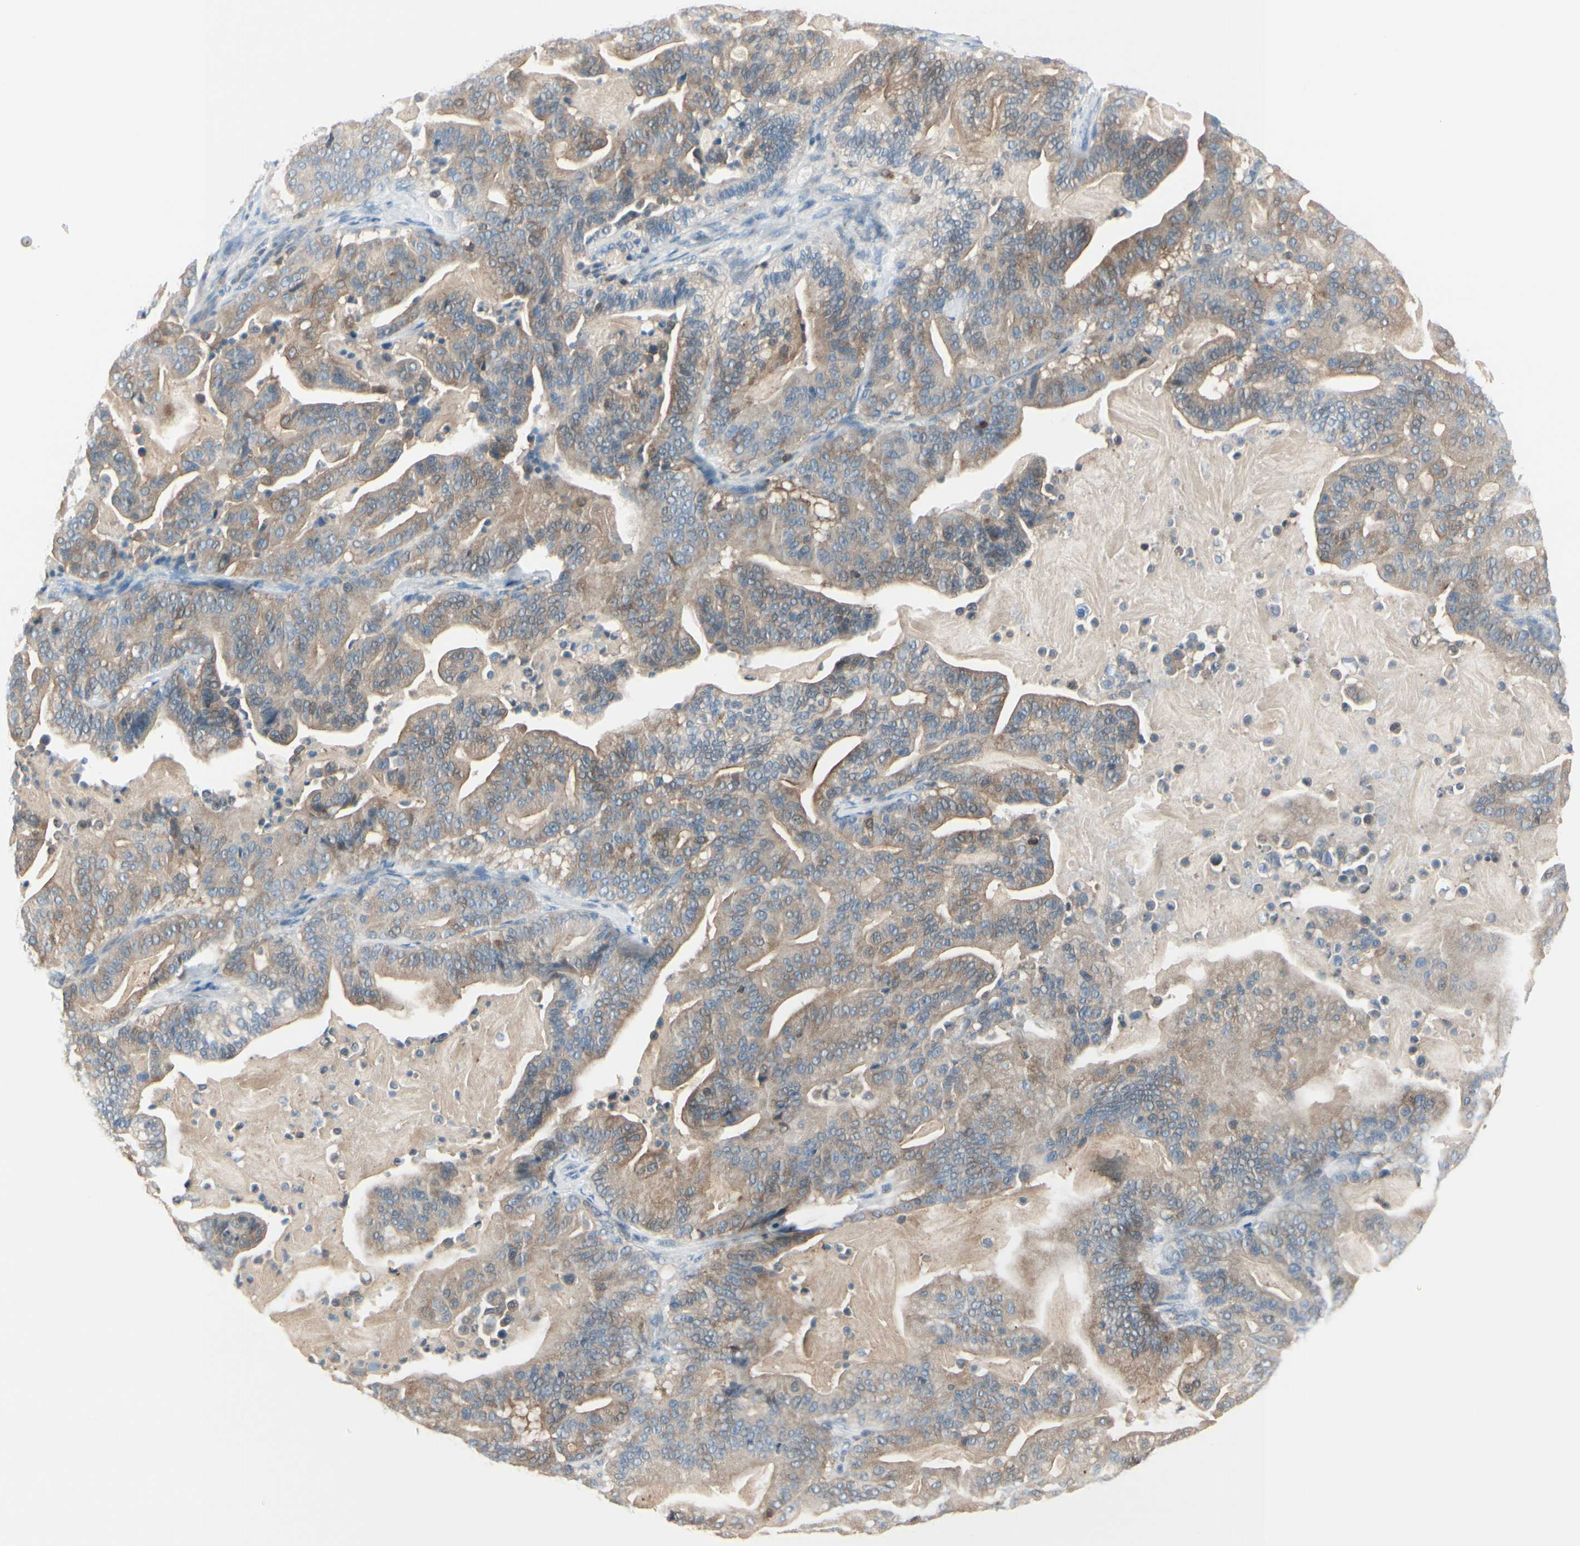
{"staining": {"intensity": "moderate", "quantity": ">75%", "location": "cytoplasmic/membranous"}, "tissue": "pancreatic cancer", "cell_type": "Tumor cells", "image_type": "cancer", "snomed": [{"axis": "morphology", "description": "Adenocarcinoma, NOS"}, {"axis": "topography", "description": "Pancreas"}], "caption": "Immunohistochemistry (IHC) staining of pancreatic adenocarcinoma, which displays medium levels of moderate cytoplasmic/membranous expression in approximately >75% of tumor cells indicating moderate cytoplasmic/membranous protein staining. The staining was performed using DAB (3,3'-diaminobenzidine) (brown) for protein detection and nuclei were counterstained in hematoxylin (blue).", "gene": "SLC9A3R1", "patient": {"sex": "male", "age": 63}}